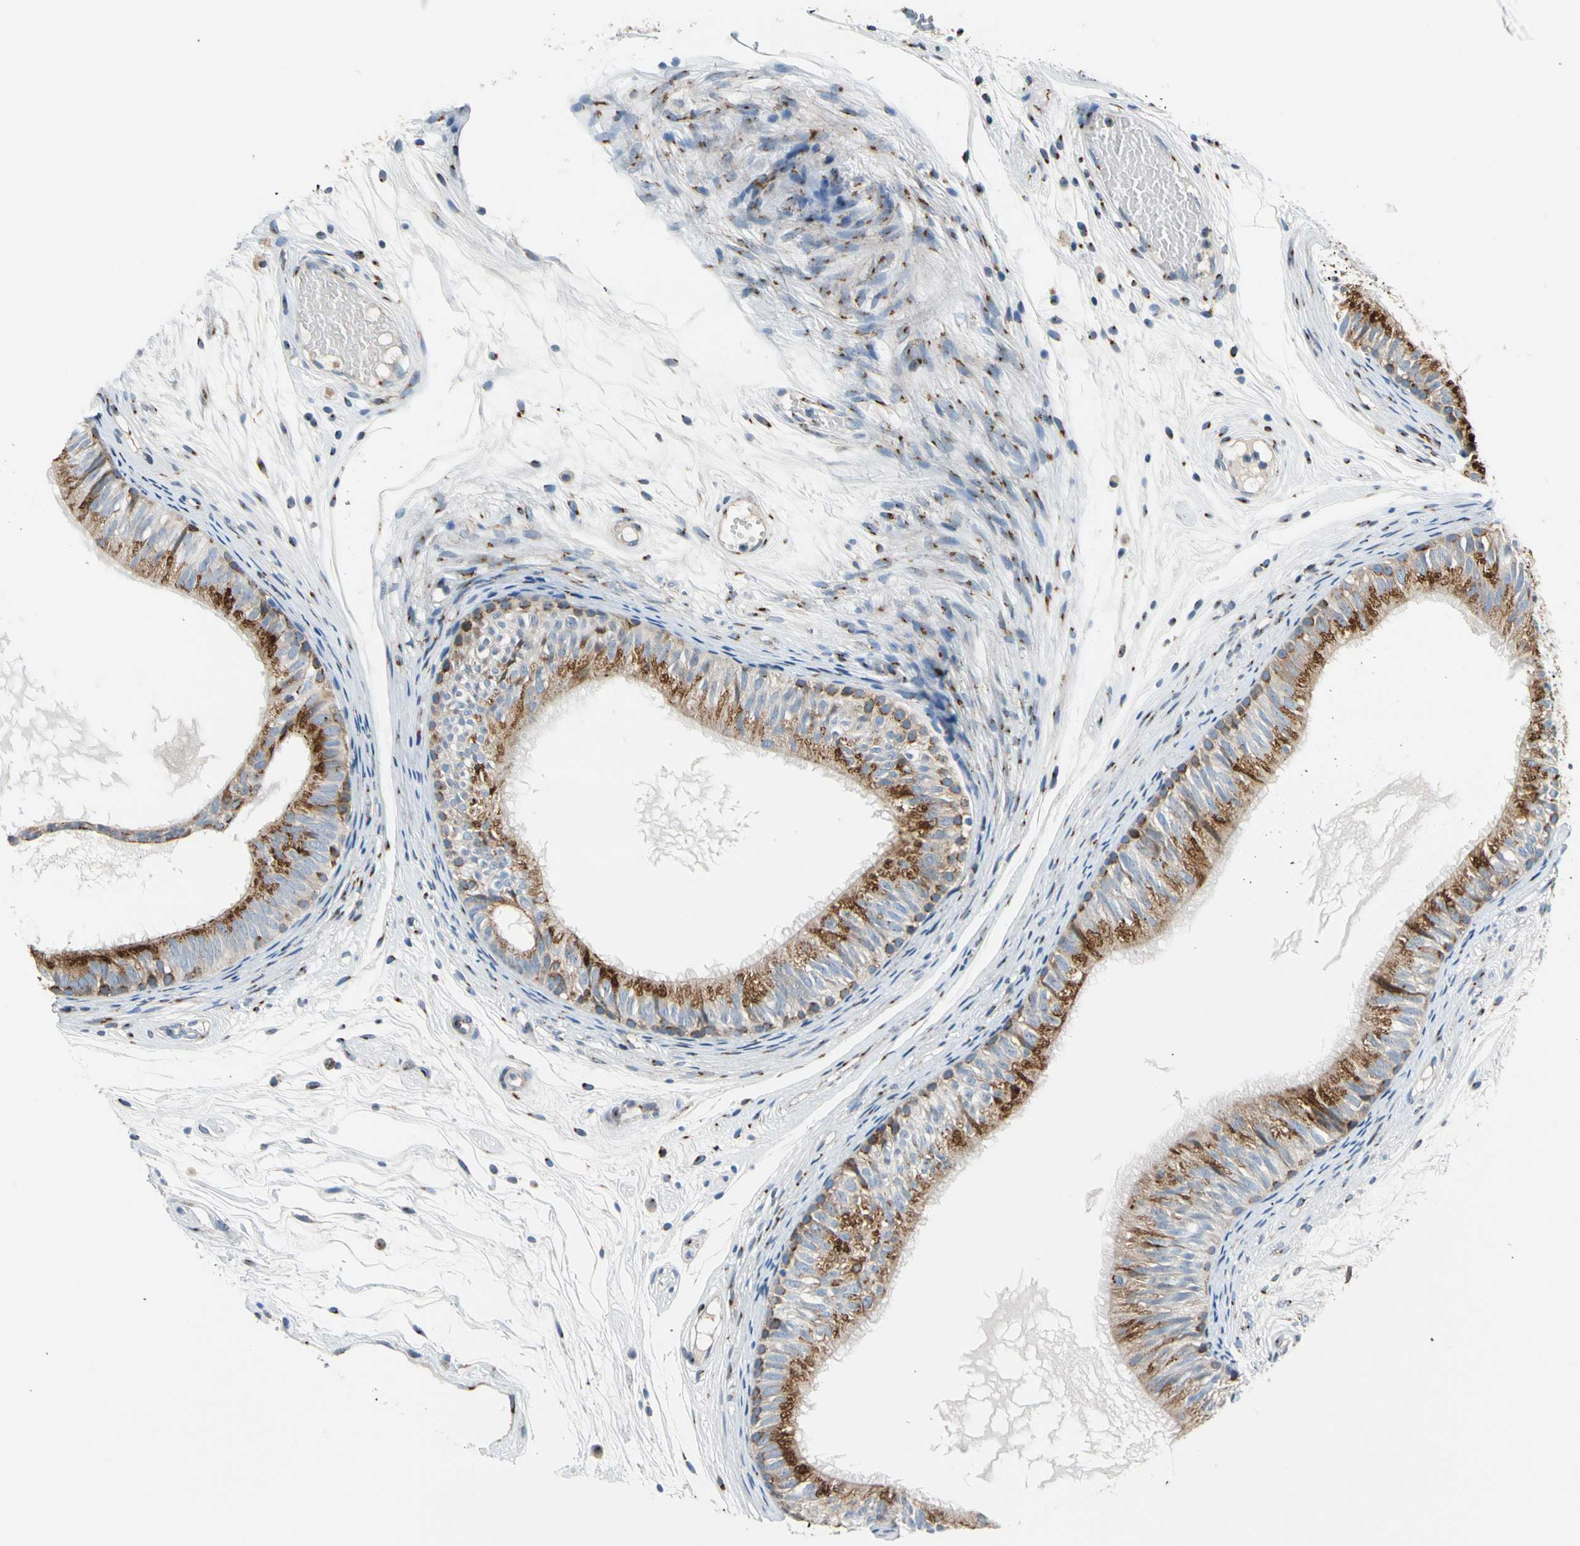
{"staining": {"intensity": "strong", "quantity": ">75%", "location": "cytoplasmic/membranous"}, "tissue": "epididymis", "cell_type": "Glandular cells", "image_type": "normal", "snomed": [{"axis": "morphology", "description": "Normal tissue, NOS"}, {"axis": "morphology", "description": "Atrophy, NOS"}, {"axis": "topography", "description": "Testis"}, {"axis": "topography", "description": "Epididymis"}], "caption": "Epididymis stained with DAB immunohistochemistry (IHC) reveals high levels of strong cytoplasmic/membranous staining in about >75% of glandular cells.", "gene": "NUCB1", "patient": {"sex": "male", "age": 18}}